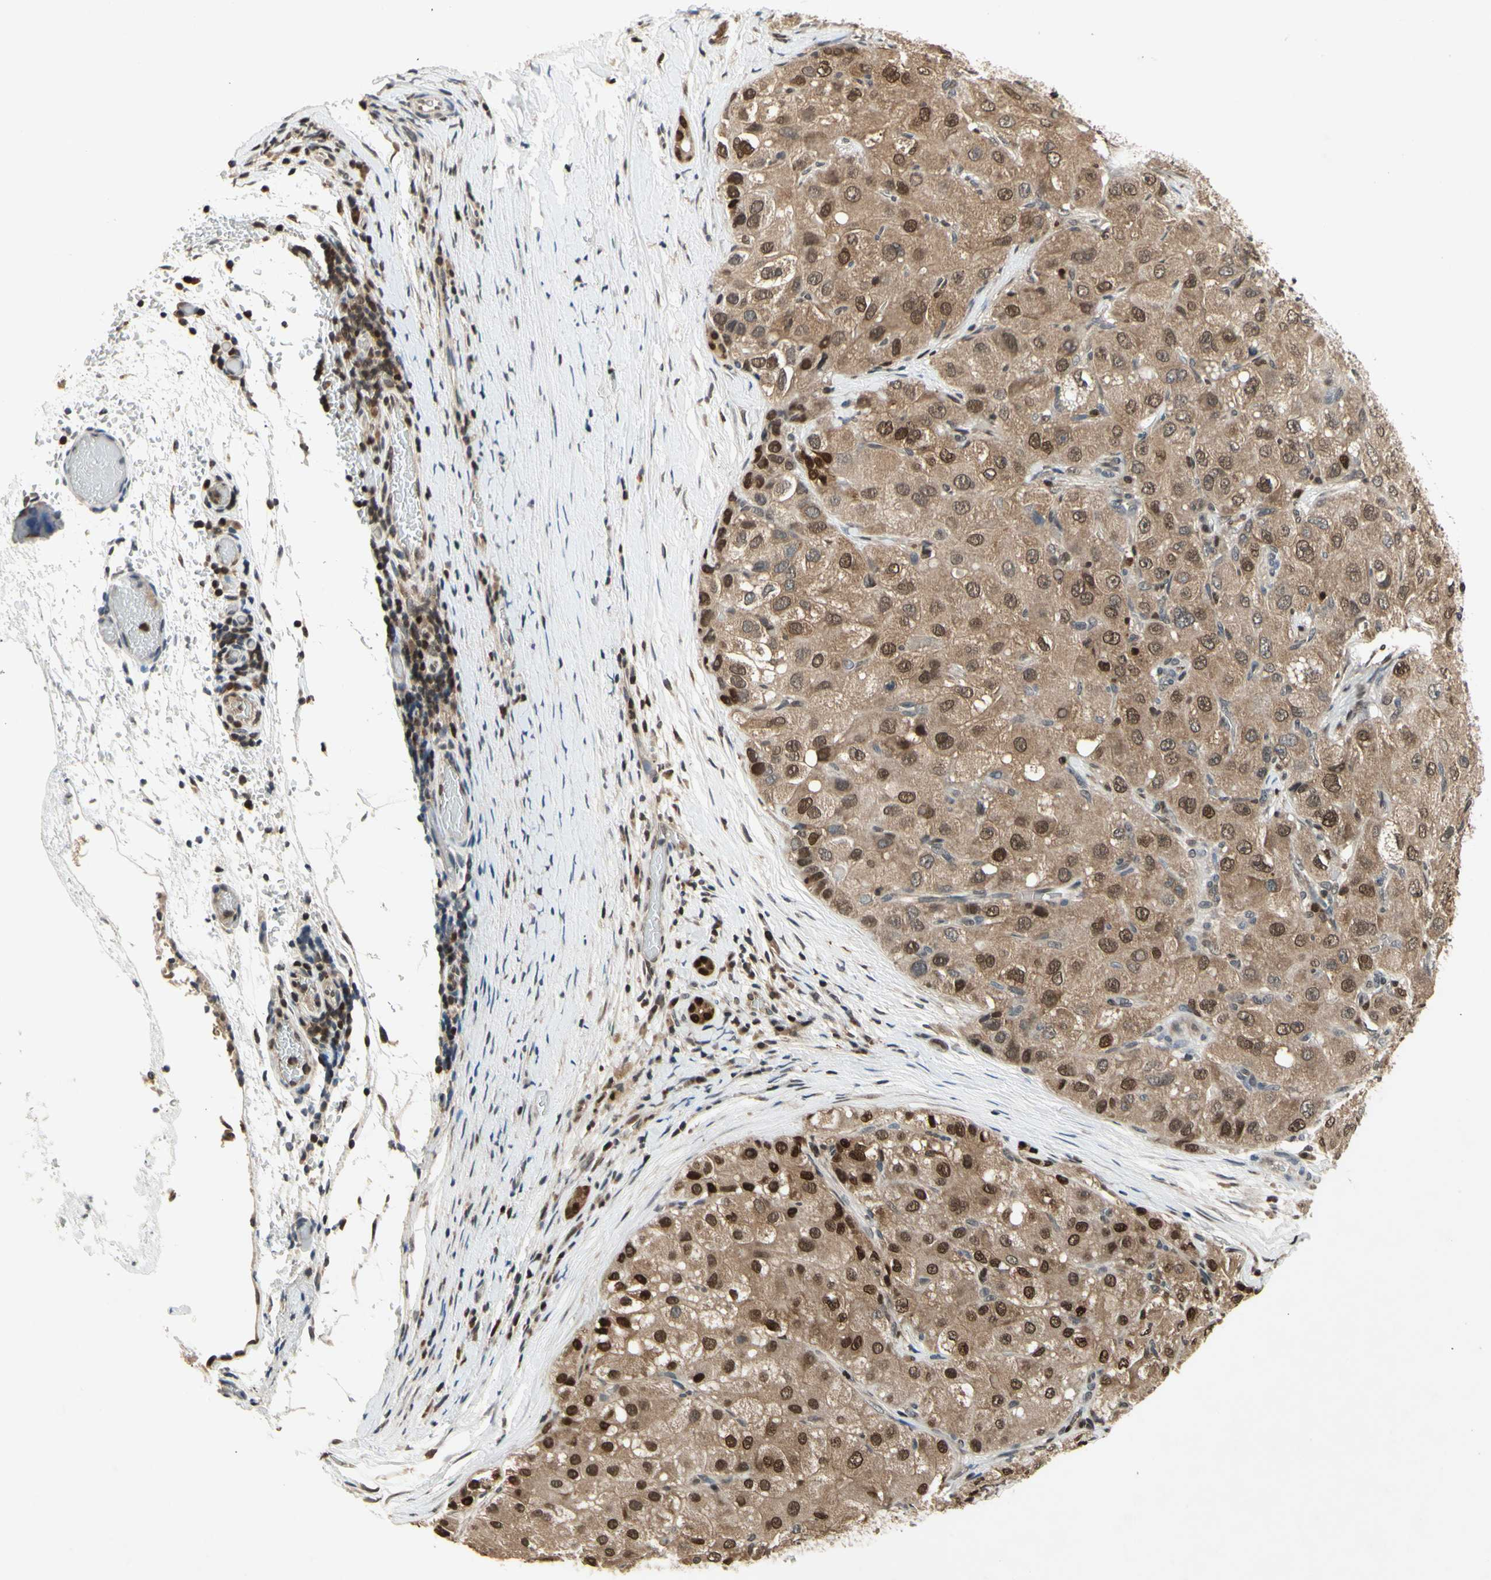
{"staining": {"intensity": "strong", "quantity": "25%-75%", "location": "cytoplasmic/membranous"}, "tissue": "liver cancer", "cell_type": "Tumor cells", "image_type": "cancer", "snomed": [{"axis": "morphology", "description": "Carcinoma, Hepatocellular, NOS"}, {"axis": "topography", "description": "Liver"}], "caption": "Human liver hepatocellular carcinoma stained for a protein (brown) reveals strong cytoplasmic/membranous positive expression in approximately 25%-75% of tumor cells.", "gene": "GSR", "patient": {"sex": "male", "age": 80}}